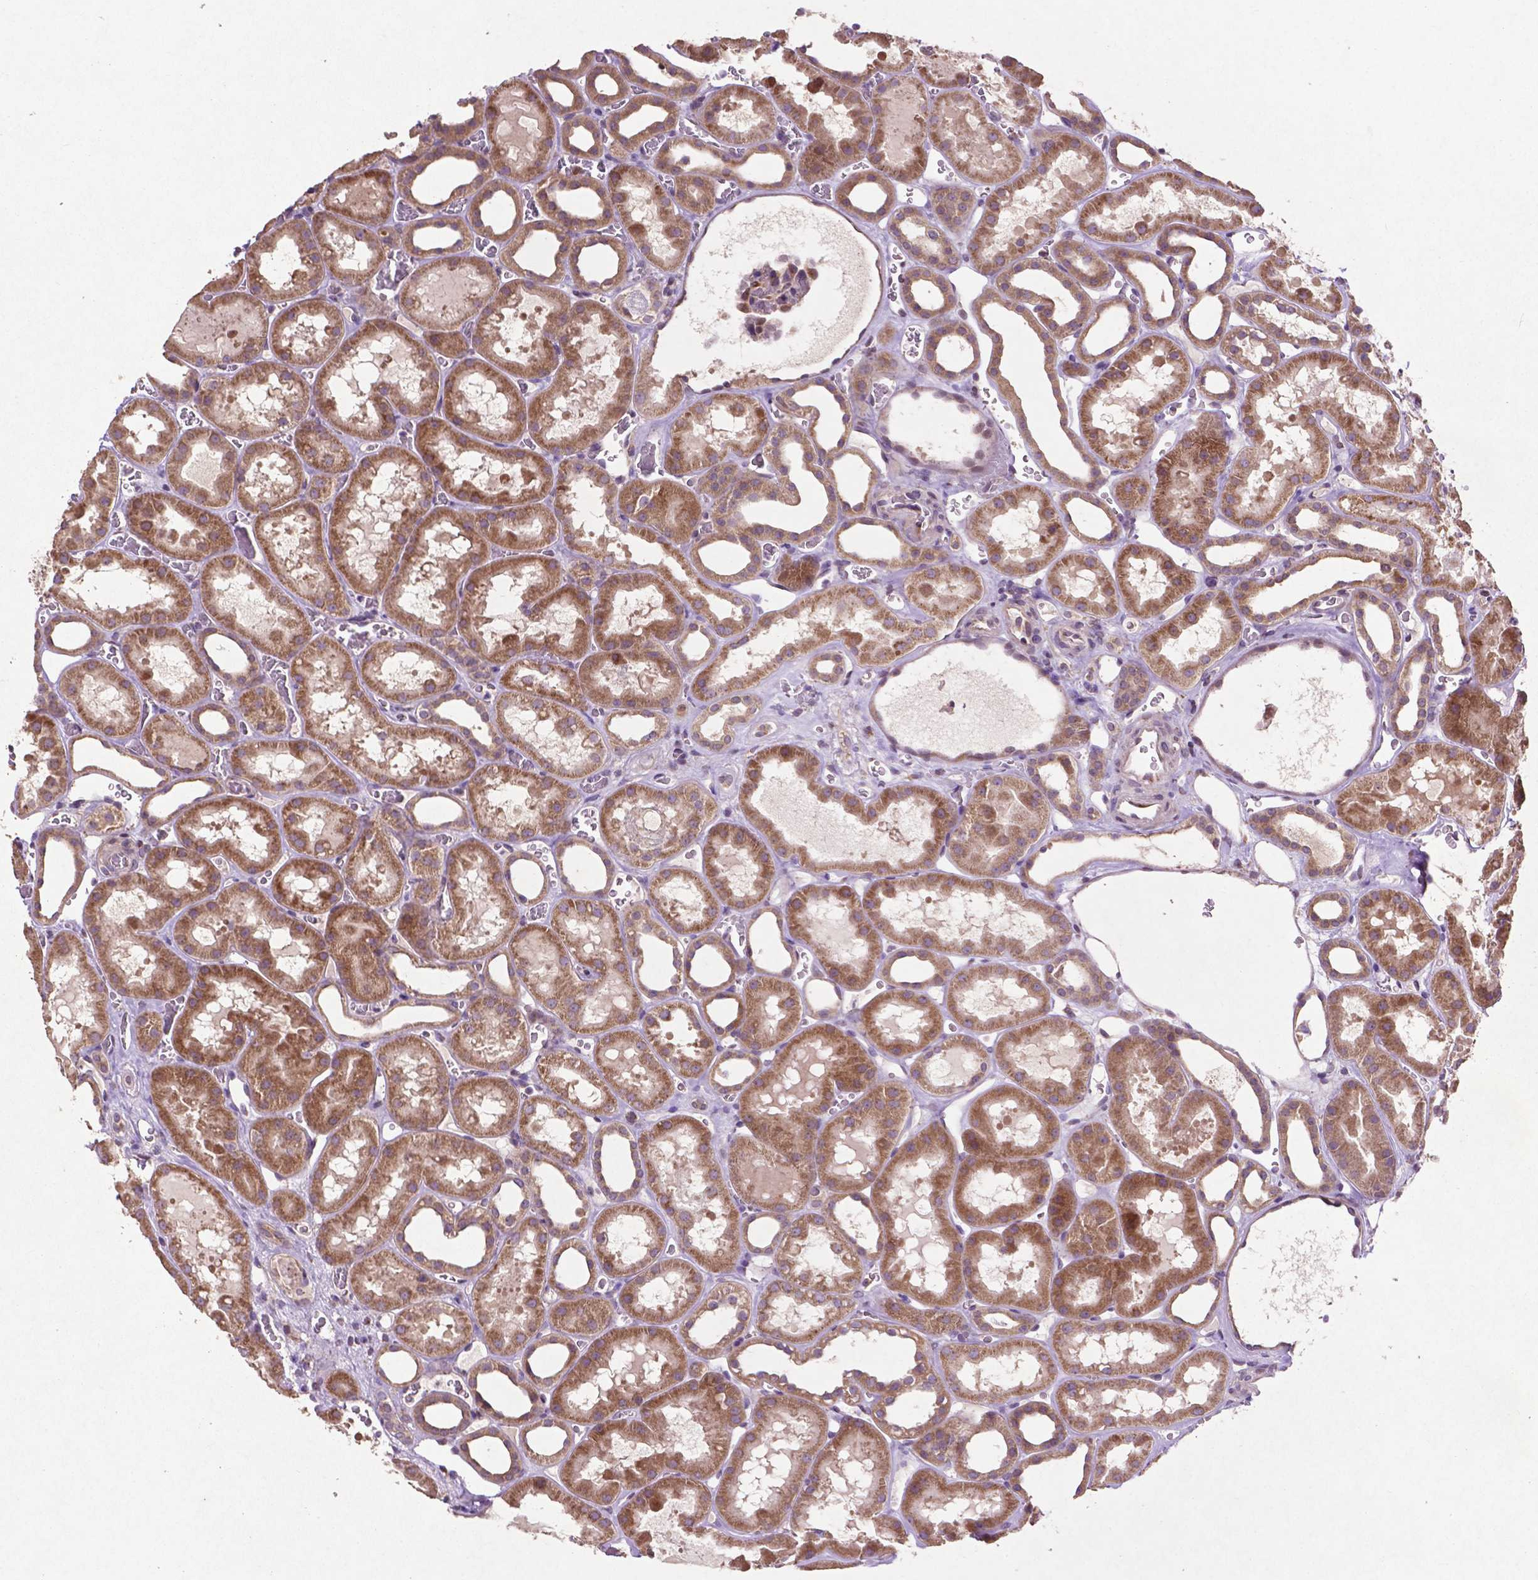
{"staining": {"intensity": "moderate", "quantity": "<25%", "location": "cytoplasmic/membranous"}, "tissue": "kidney", "cell_type": "Cells in glomeruli", "image_type": "normal", "snomed": [{"axis": "morphology", "description": "Normal tissue, NOS"}, {"axis": "topography", "description": "Kidney"}], "caption": "High-power microscopy captured an IHC histopathology image of unremarkable kidney, revealing moderate cytoplasmic/membranous staining in approximately <25% of cells in glomeruli. Nuclei are stained in blue.", "gene": "MBTPS1", "patient": {"sex": "female", "age": 41}}